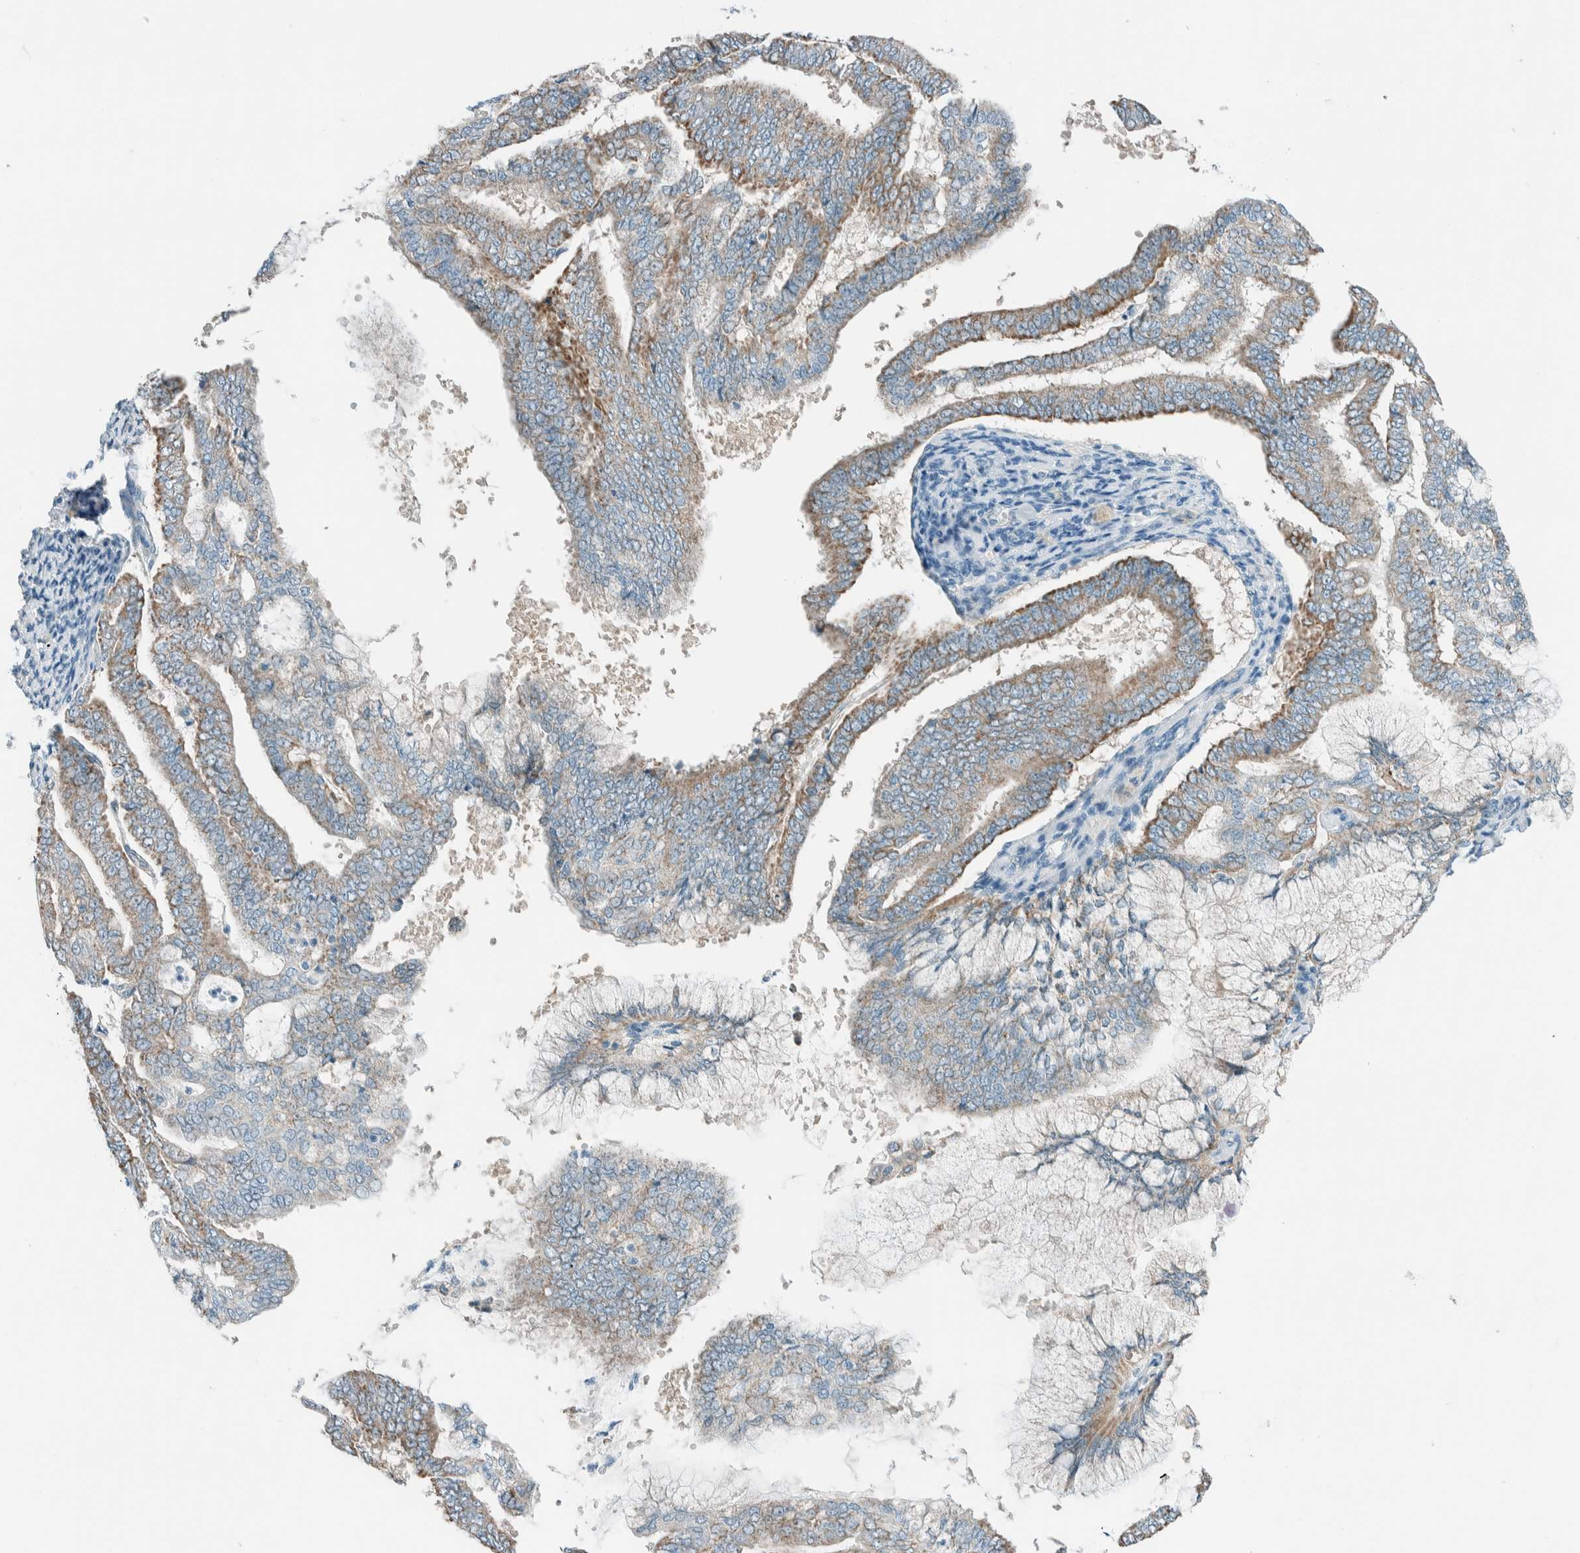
{"staining": {"intensity": "moderate", "quantity": ">75%", "location": "cytoplasmic/membranous"}, "tissue": "endometrial cancer", "cell_type": "Tumor cells", "image_type": "cancer", "snomed": [{"axis": "morphology", "description": "Adenocarcinoma, NOS"}, {"axis": "topography", "description": "Endometrium"}], "caption": "Endometrial cancer stained with immunohistochemistry reveals moderate cytoplasmic/membranous staining in approximately >75% of tumor cells.", "gene": "ALDH7A1", "patient": {"sex": "female", "age": 63}}